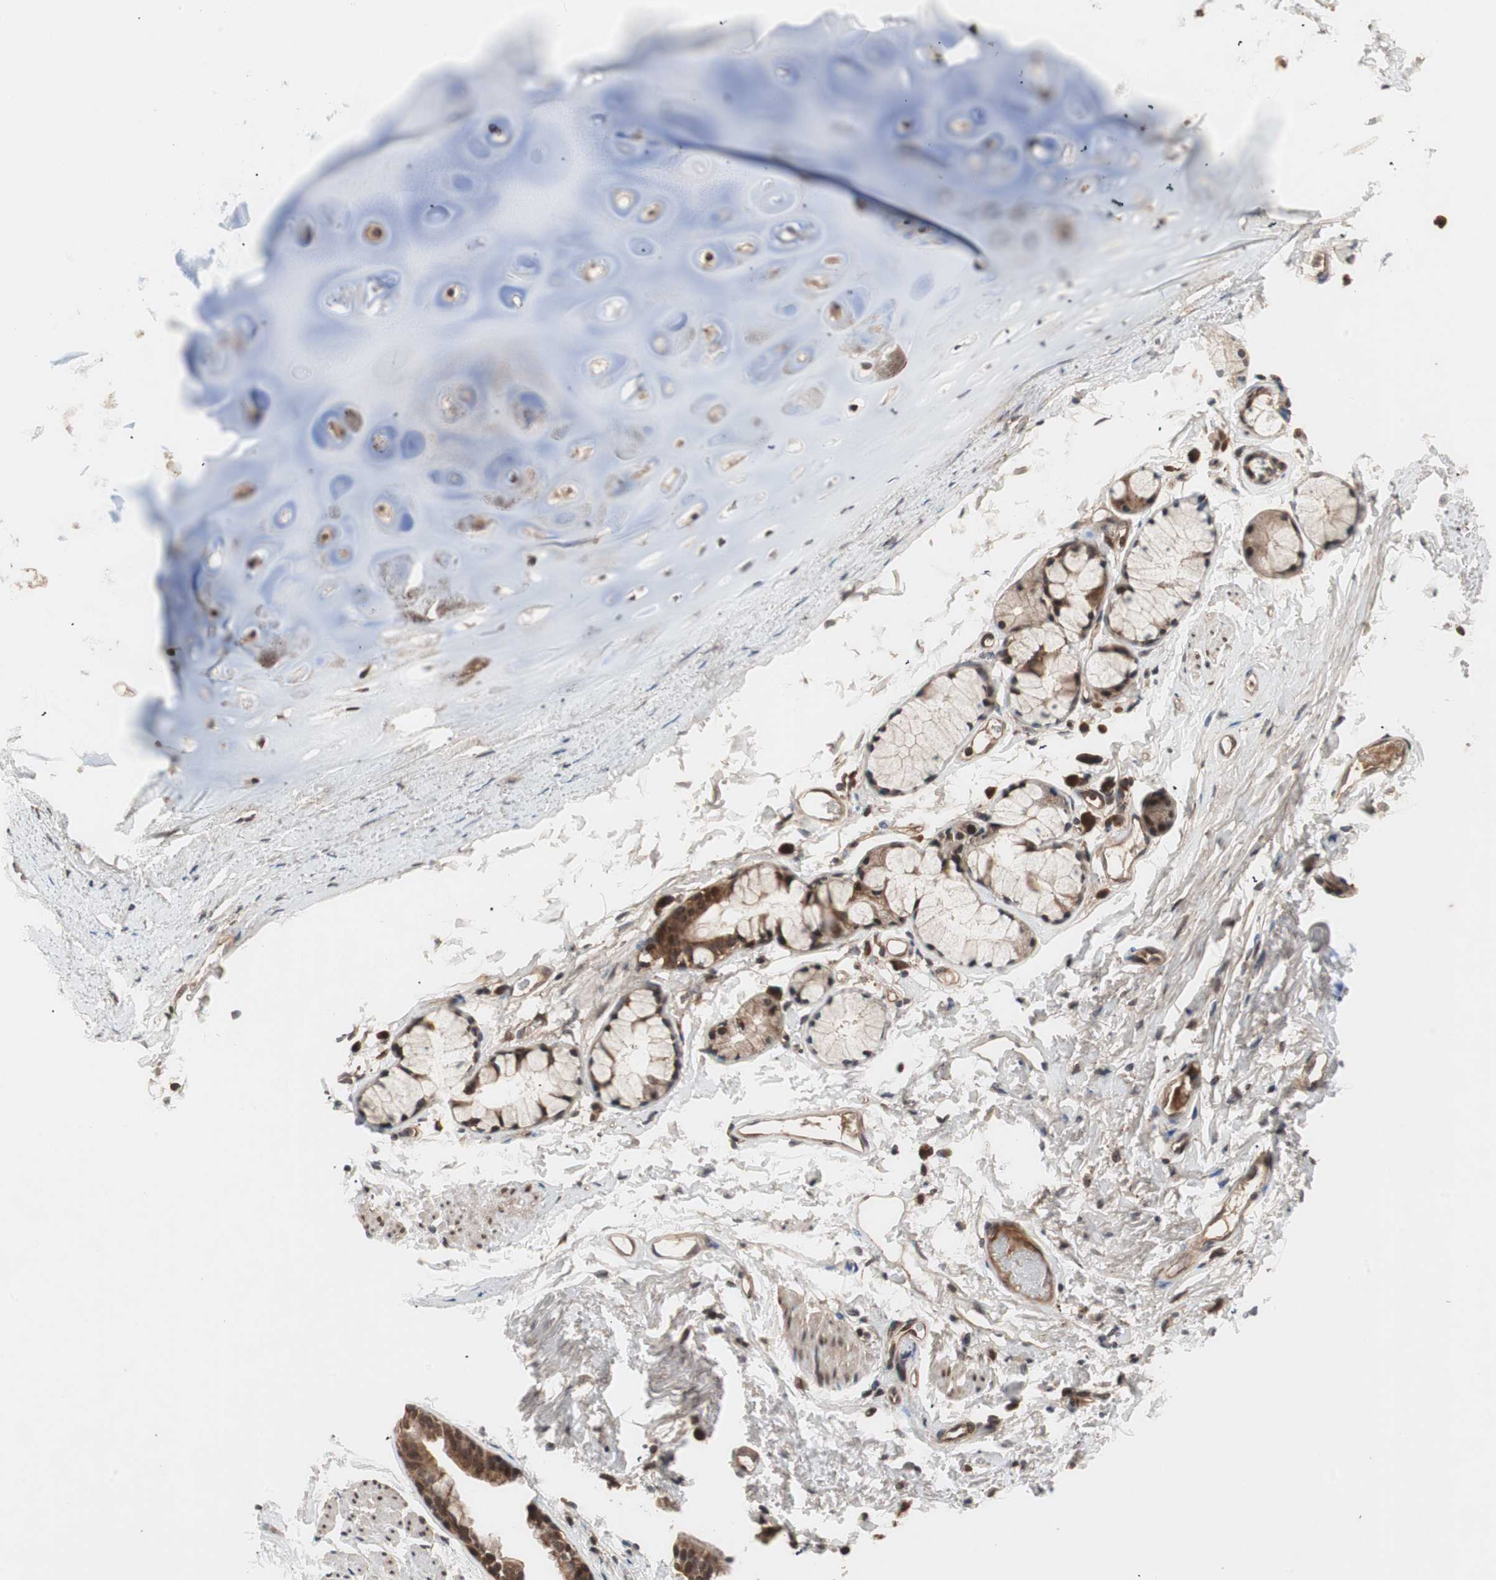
{"staining": {"intensity": "weak", "quantity": ">75%", "location": "cytoplasmic/membranous"}, "tissue": "adipose tissue", "cell_type": "Adipocytes", "image_type": "normal", "snomed": [{"axis": "morphology", "description": "Normal tissue, NOS"}, {"axis": "topography", "description": "Cartilage tissue"}, {"axis": "topography", "description": "Bronchus"}], "caption": "This micrograph demonstrates normal adipose tissue stained with immunohistochemistry (IHC) to label a protein in brown. The cytoplasmic/membranous of adipocytes show weak positivity for the protein. Nuclei are counter-stained blue.", "gene": "NF2", "patient": {"sex": "female", "age": 73}}